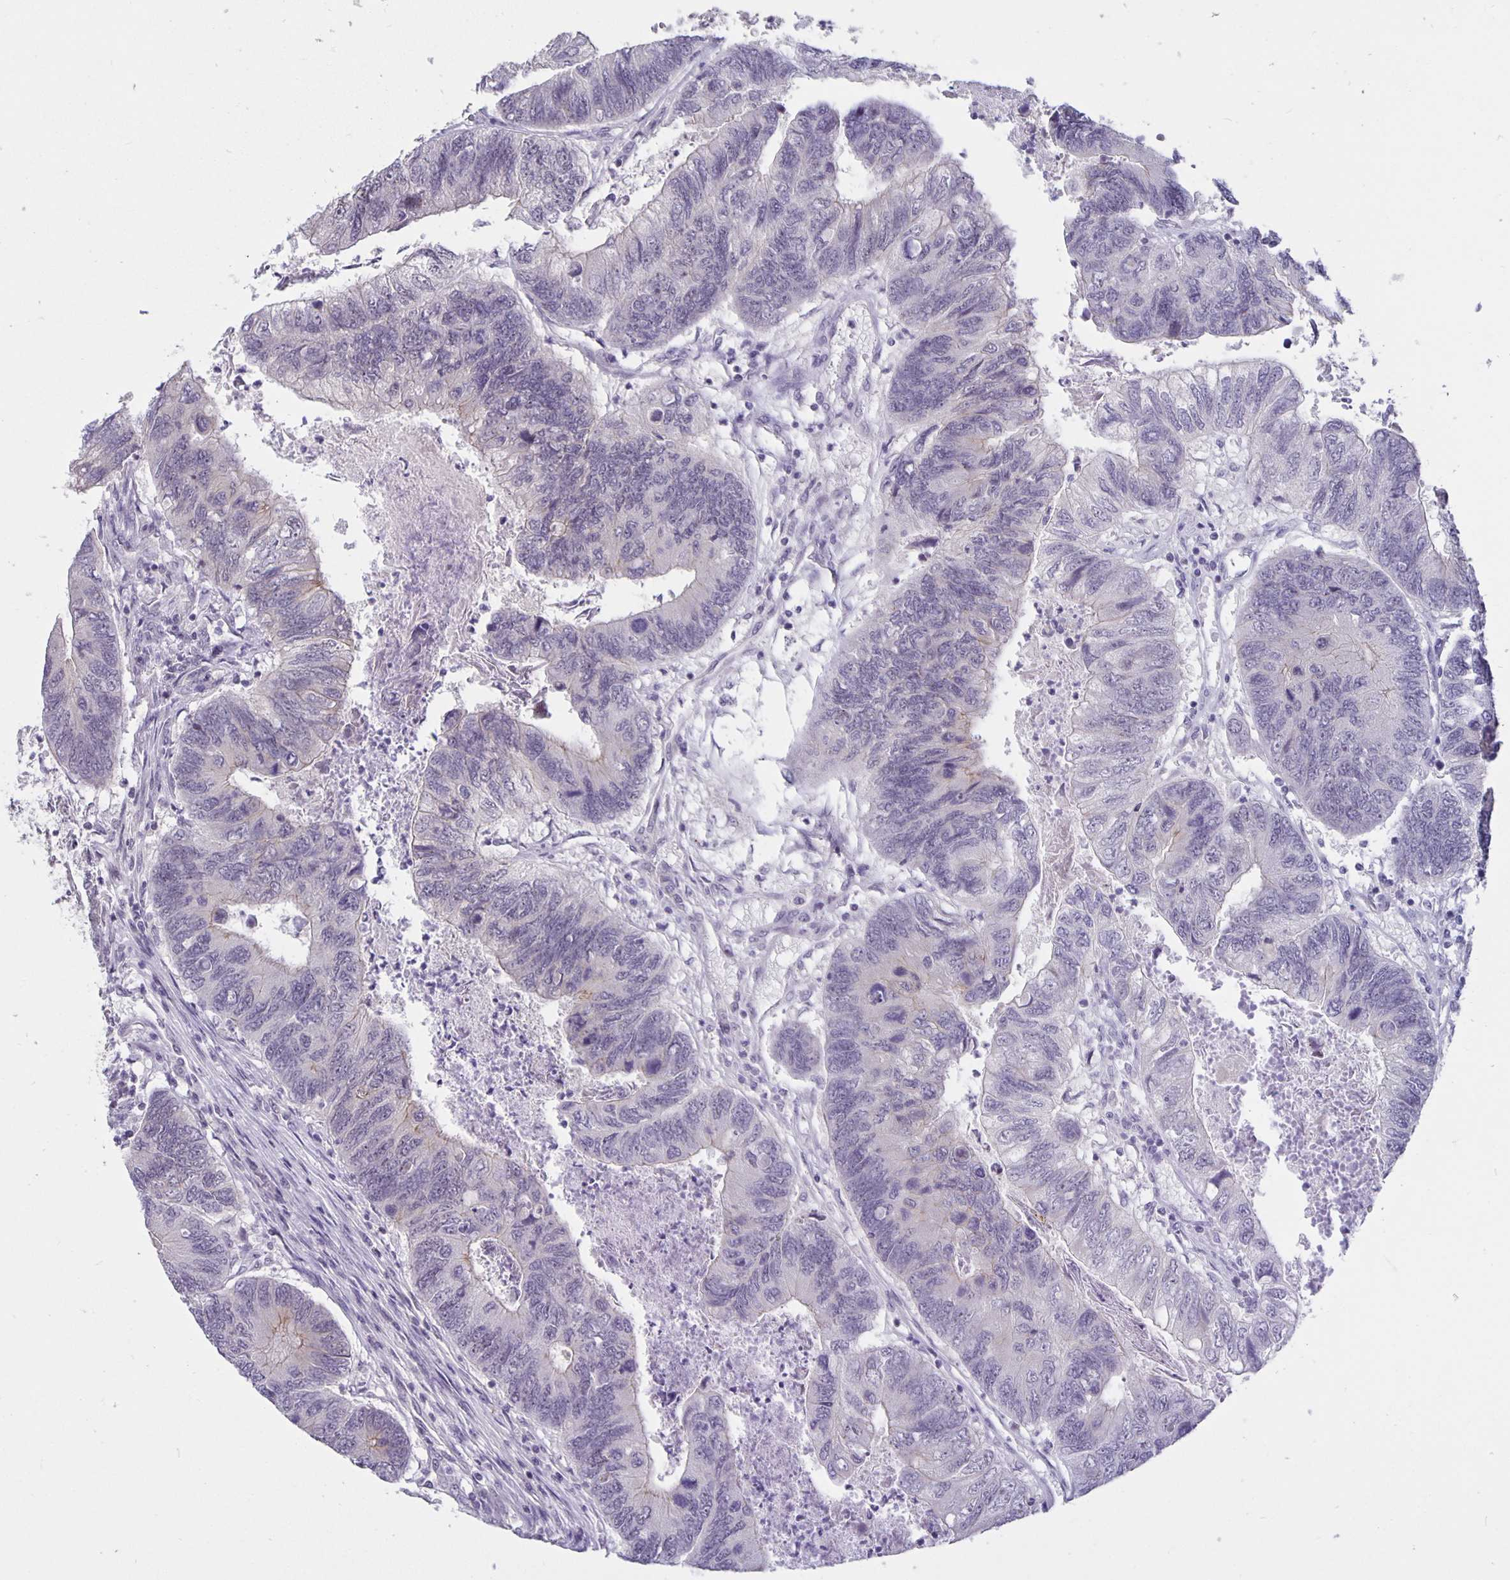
{"staining": {"intensity": "negative", "quantity": "none", "location": "none"}, "tissue": "colorectal cancer", "cell_type": "Tumor cells", "image_type": "cancer", "snomed": [{"axis": "morphology", "description": "Adenocarcinoma, NOS"}, {"axis": "topography", "description": "Colon"}], "caption": "High magnification brightfield microscopy of colorectal cancer stained with DAB (3,3'-diaminobenzidine) (brown) and counterstained with hematoxylin (blue): tumor cells show no significant staining.", "gene": "ARVCF", "patient": {"sex": "female", "age": 67}}